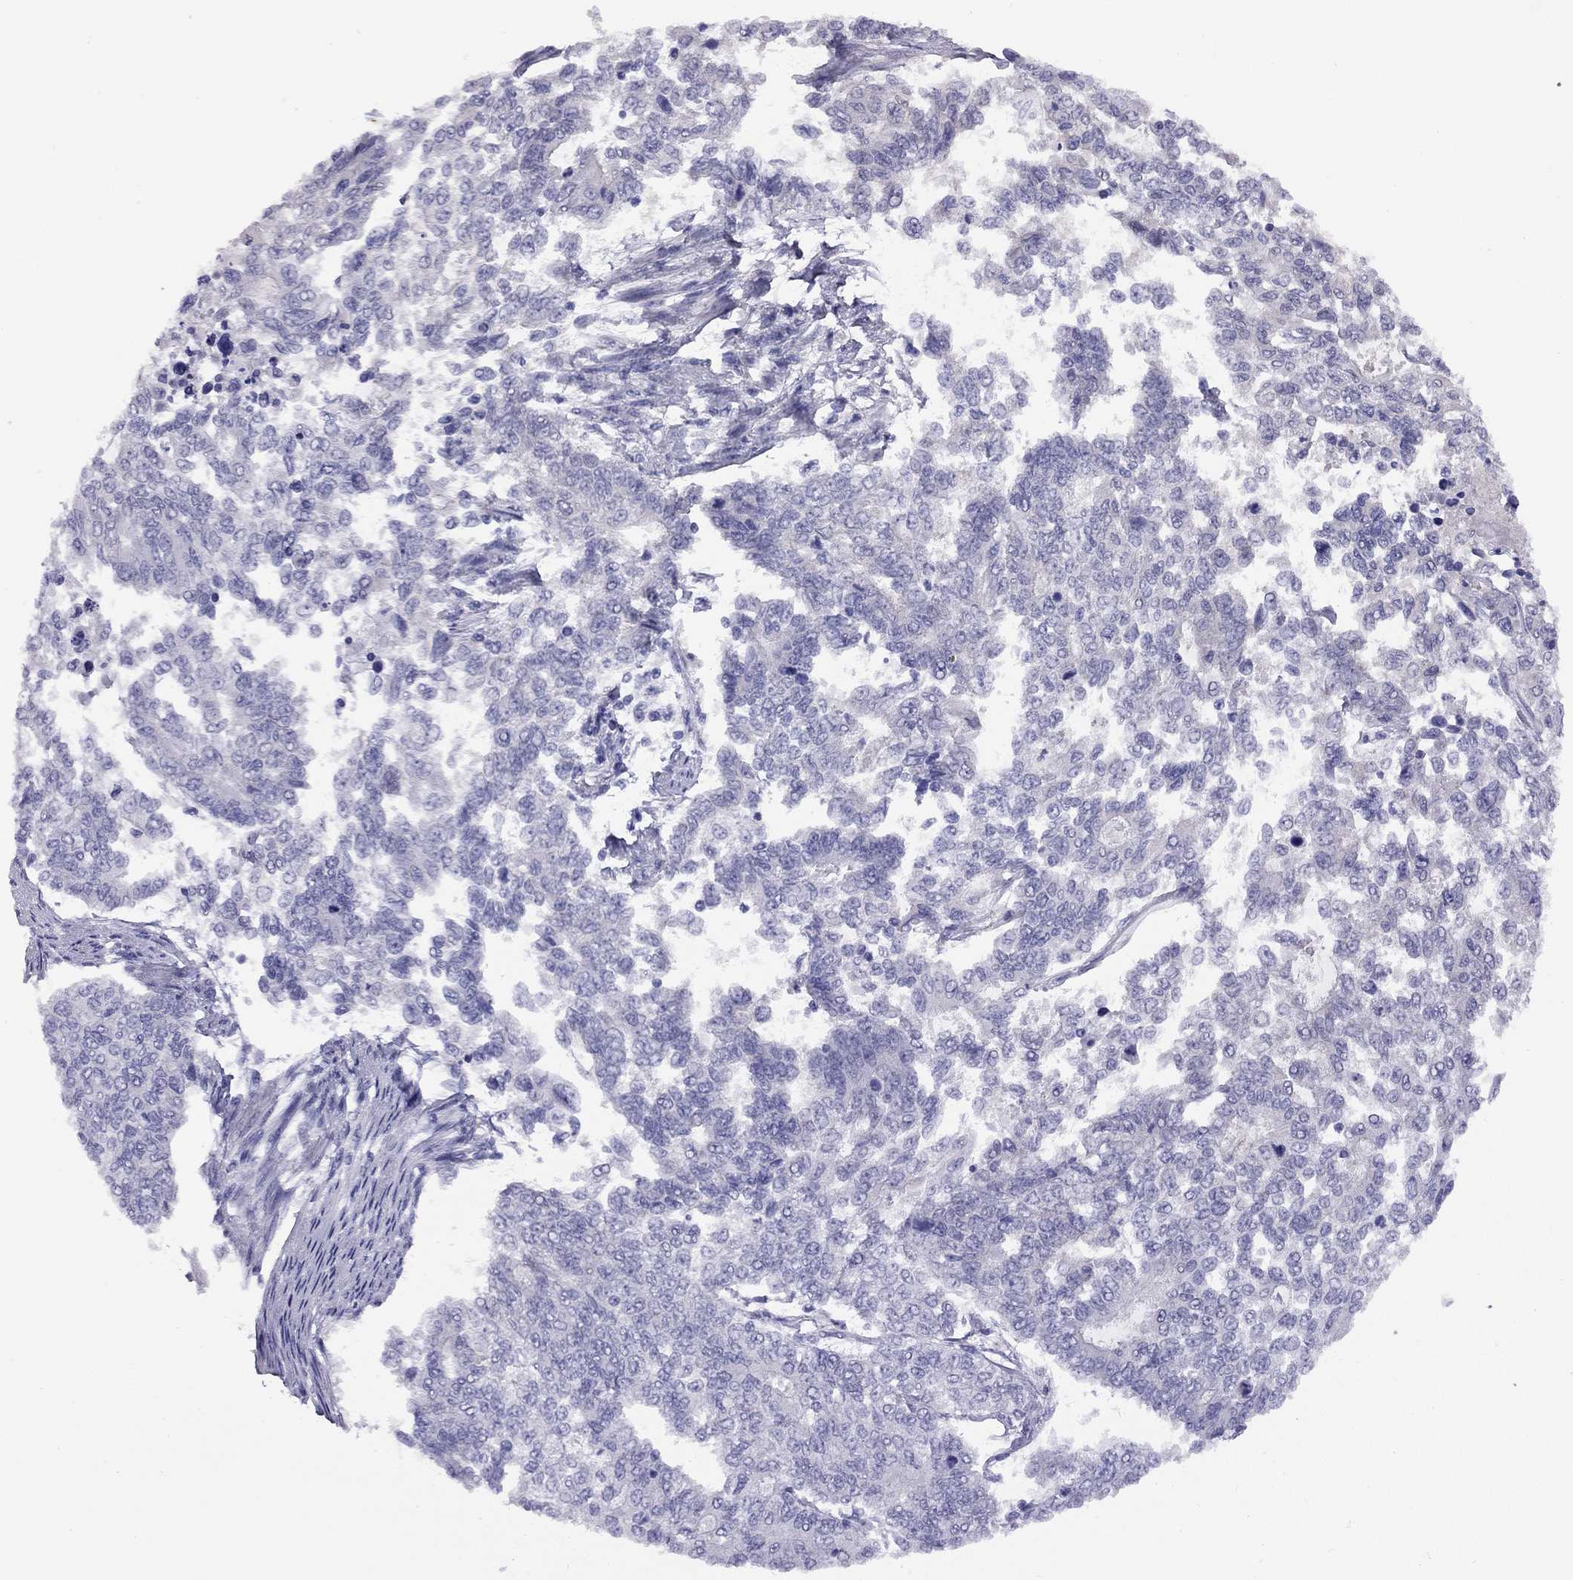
{"staining": {"intensity": "negative", "quantity": "none", "location": "none"}, "tissue": "endometrial cancer", "cell_type": "Tumor cells", "image_type": "cancer", "snomed": [{"axis": "morphology", "description": "Adenocarcinoma, NOS"}, {"axis": "topography", "description": "Uterus"}], "caption": "An image of adenocarcinoma (endometrial) stained for a protein reveals no brown staining in tumor cells.", "gene": "CPNE4", "patient": {"sex": "female", "age": 59}}